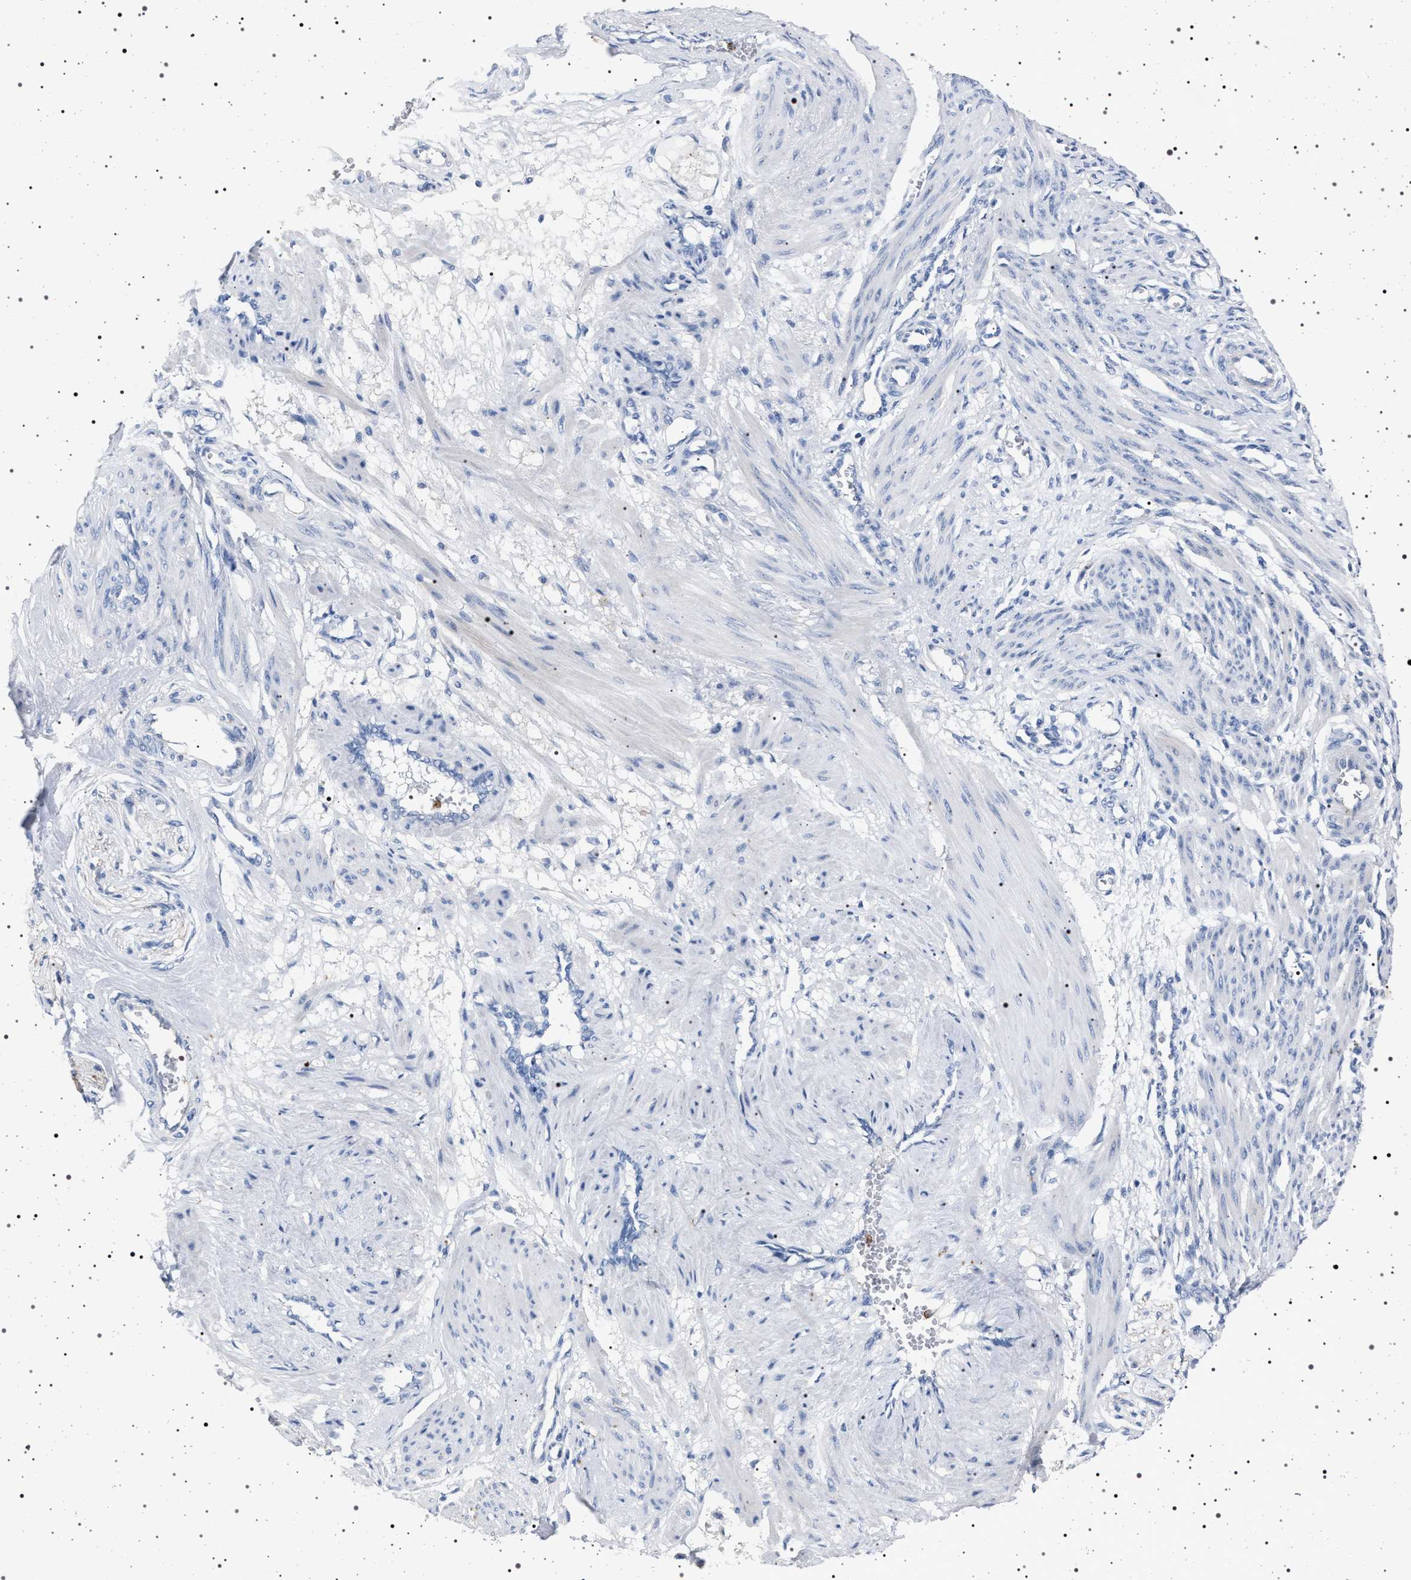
{"staining": {"intensity": "negative", "quantity": "none", "location": "none"}, "tissue": "smooth muscle", "cell_type": "Smooth muscle cells", "image_type": "normal", "snomed": [{"axis": "morphology", "description": "Normal tissue, NOS"}, {"axis": "topography", "description": "Endometrium"}], "caption": "Immunohistochemistry (IHC) histopathology image of benign smooth muscle stained for a protein (brown), which displays no positivity in smooth muscle cells.", "gene": "NAT9", "patient": {"sex": "female", "age": 33}}